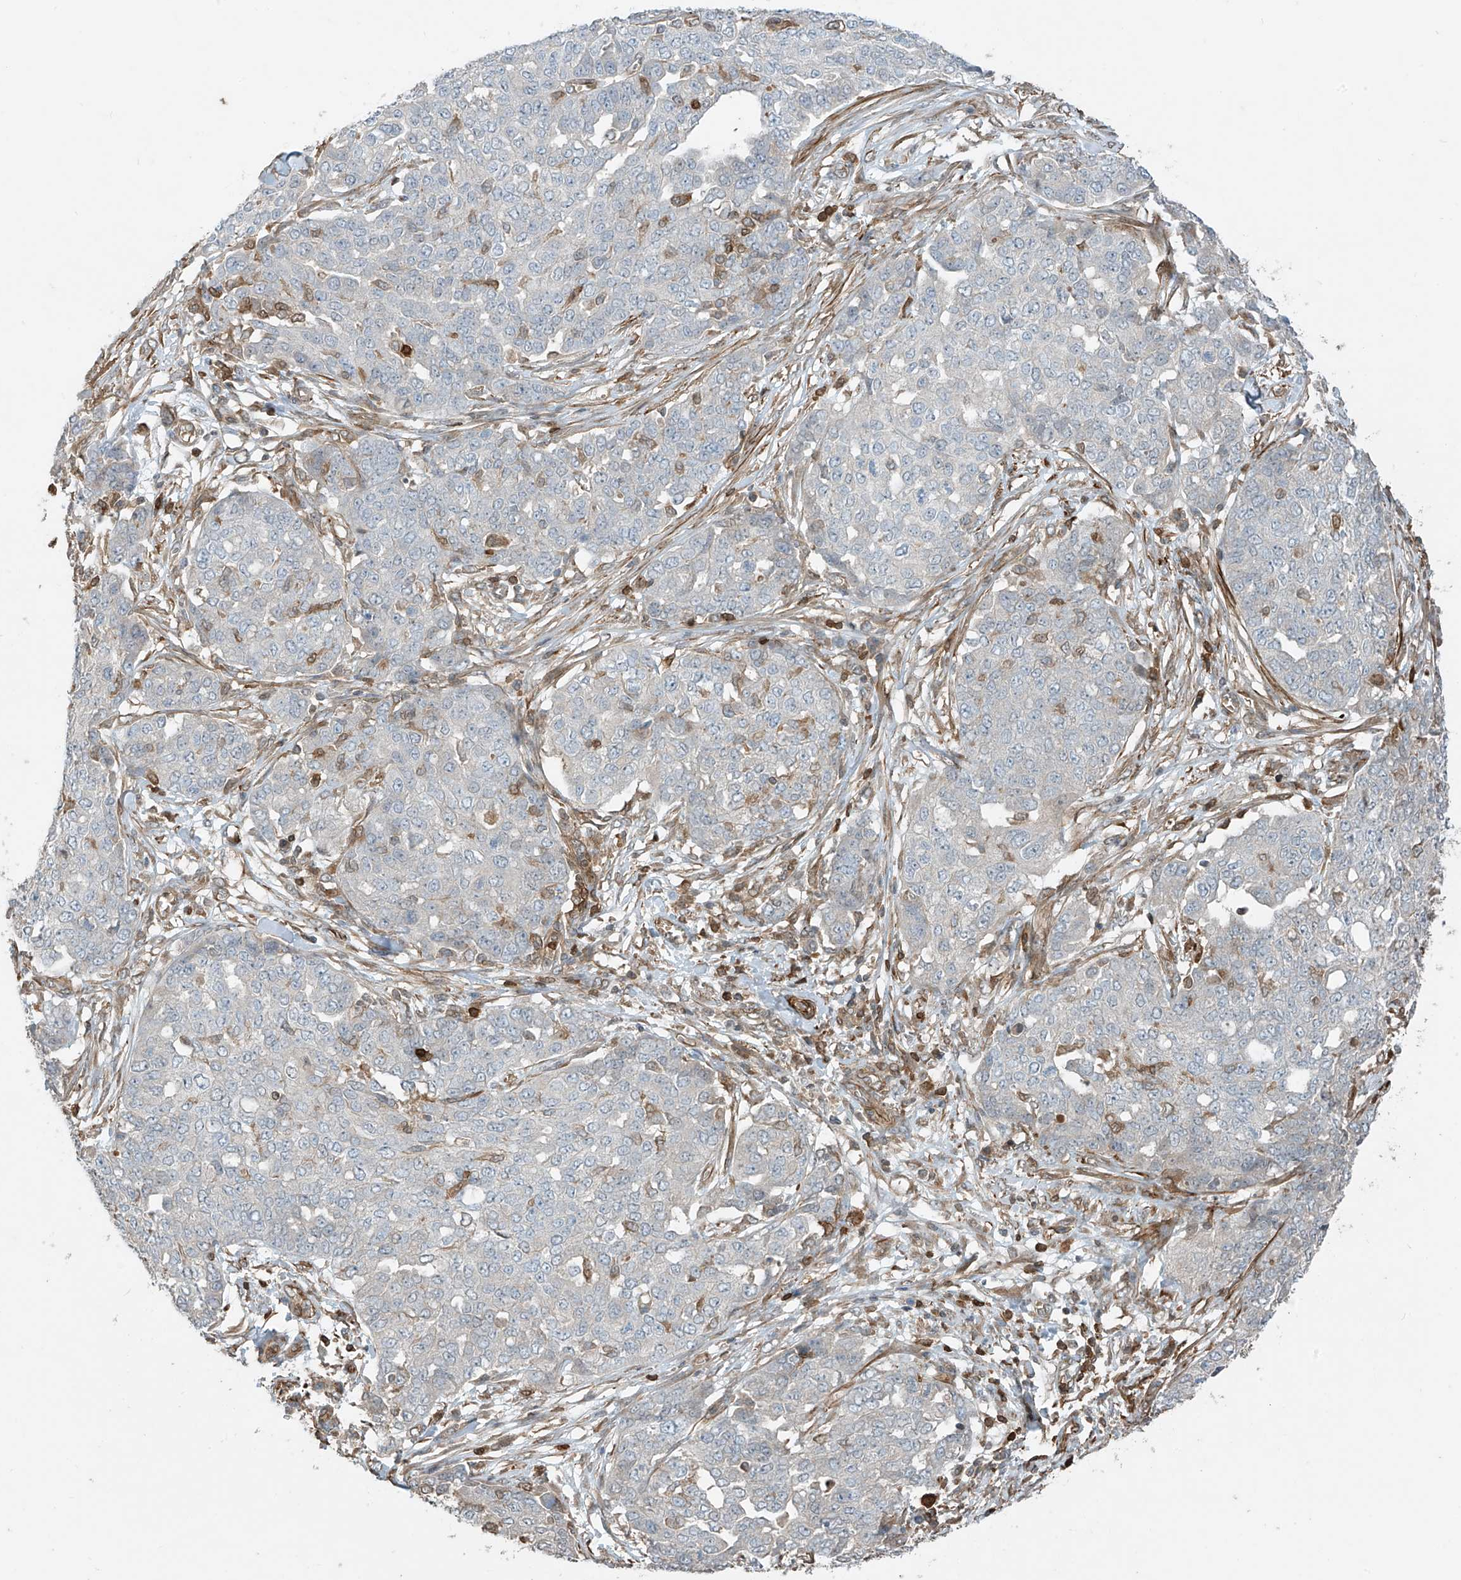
{"staining": {"intensity": "negative", "quantity": "none", "location": "none"}, "tissue": "ovarian cancer", "cell_type": "Tumor cells", "image_type": "cancer", "snomed": [{"axis": "morphology", "description": "Cystadenocarcinoma, serous, NOS"}, {"axis": "topography", "description": "Soft tissue"}, {"axis": "topography", "description": "Ovary"}], "caption": "DAB (3,3'-diaminobenzidine) immunohistochemical staining of human ovarian cancer displays no significant positivity in tumor cells.", "gene": "SH3BGRL3", "patient": {"sex": "female", "age": 57}}